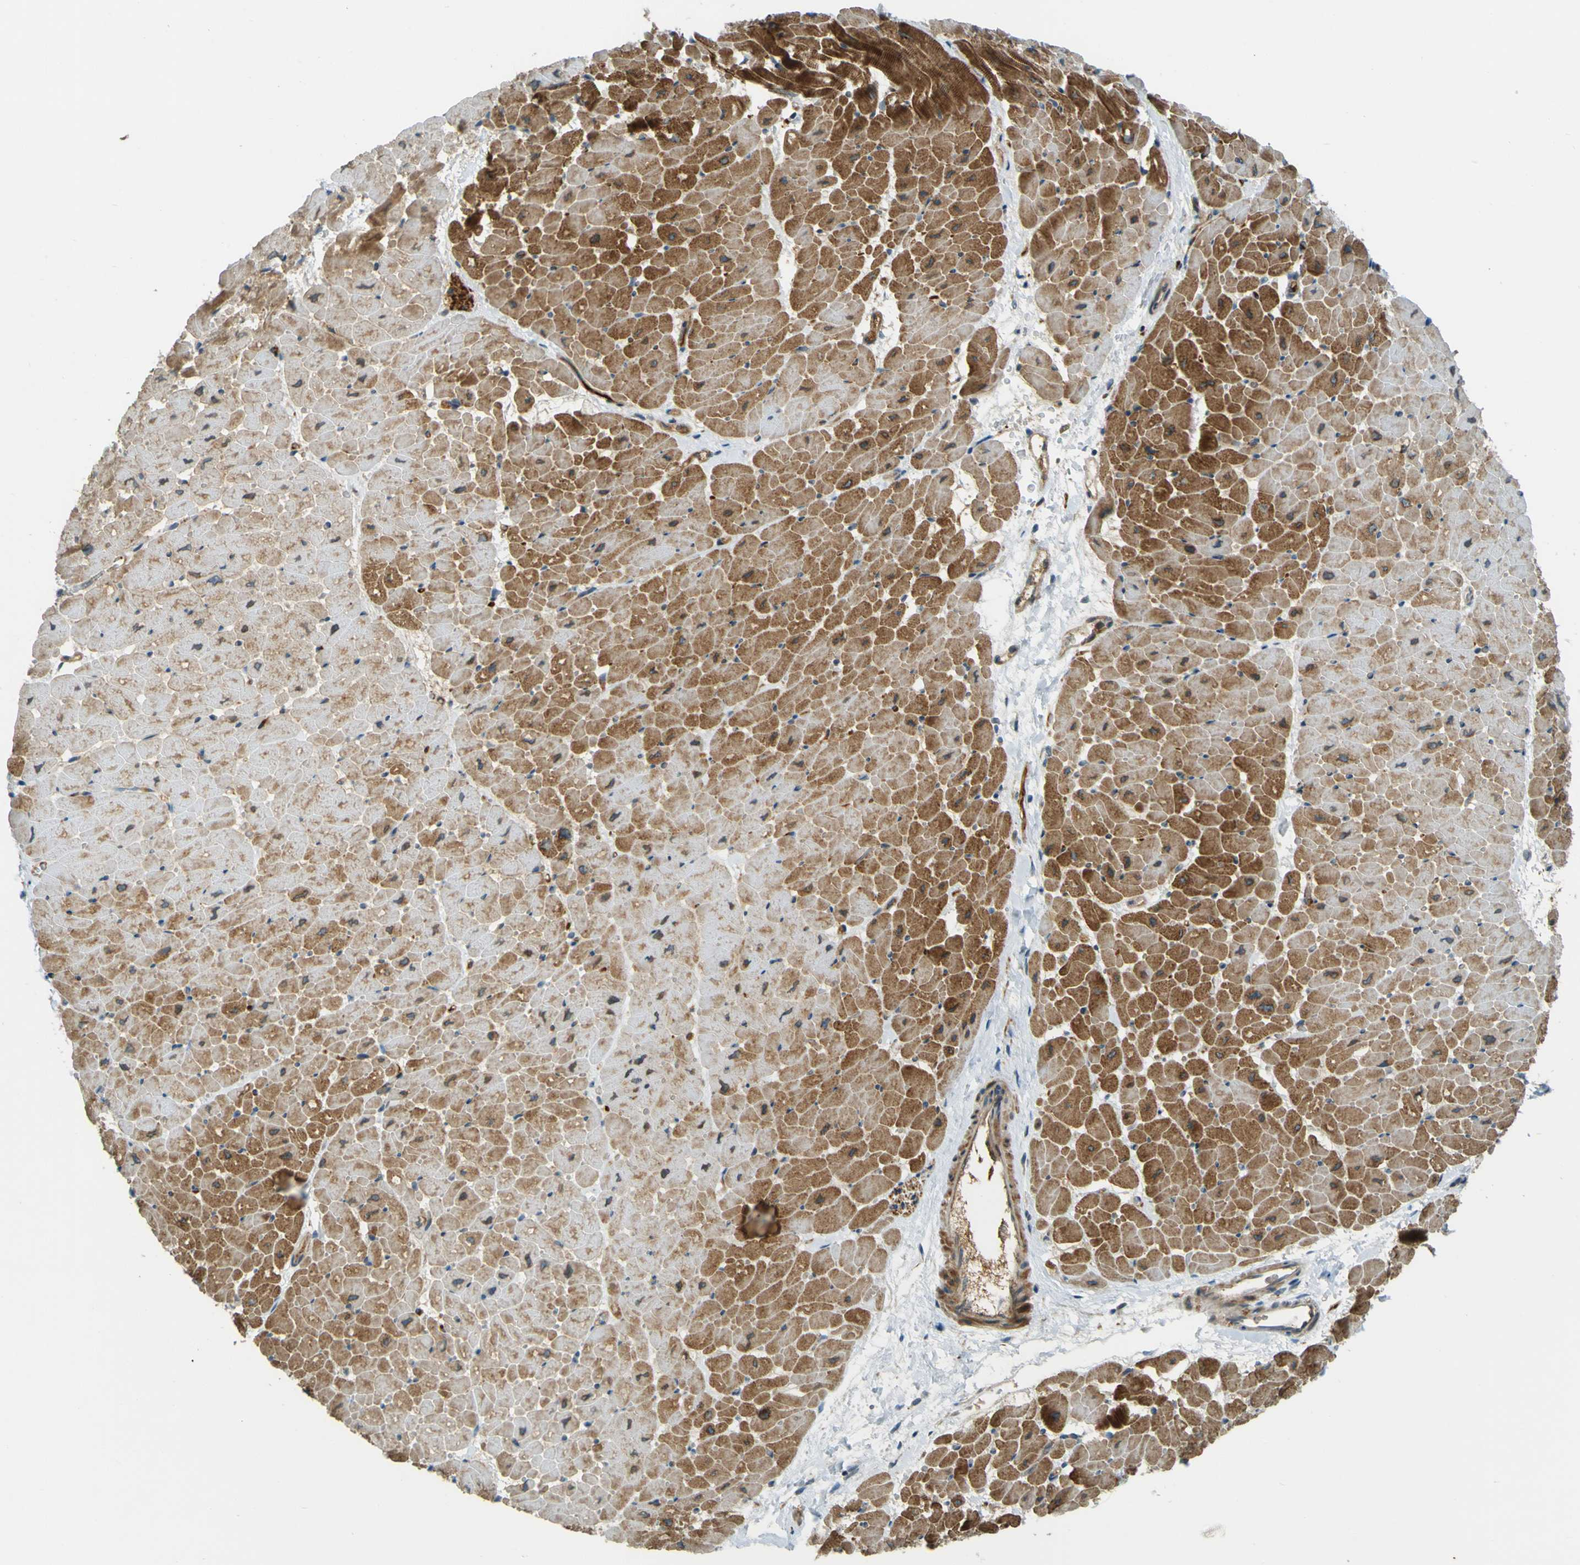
{"staining": {"intensity": "strong", "quantity": "25%-75%", "location": "cytoplasmic/membranous"}, "tissue": "heart muscle", "cell_type": "Cardiomyocytes", "image_type": "normal", "snomed": [{"axis": "morphology", "description": "Normal tissue, NOS"}, {"axis": "topography", "description": "Heart"}], "caption": "Protein staining reveals strong cytoplasmic/membranous expression in about 25%-75% of cardiomyocytes in normal heart muscle.", "gene": "LPCAT1", "patient": {"sex": "male", "age": 45}}